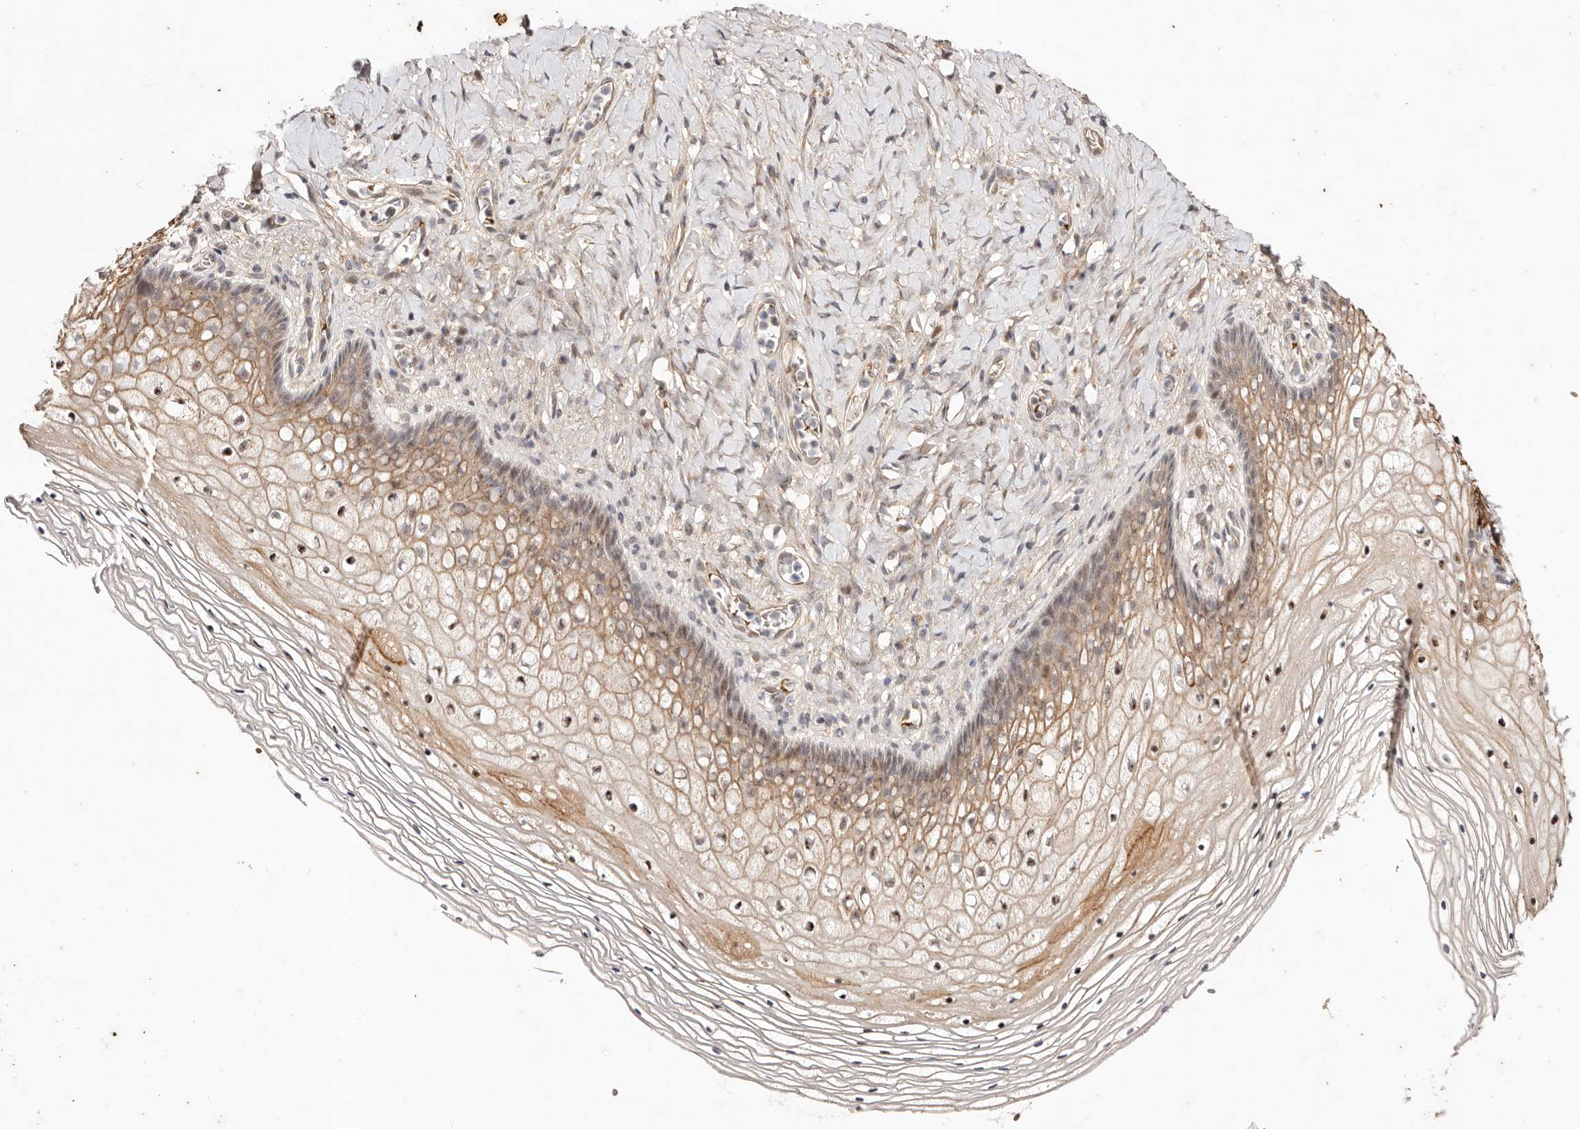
{"staining": {"intensity": "moderate", "quantity": "25%-75%", "location": "cytoplasmic/membranous,nuclear"}, "tissue": "vagina", "cell_type": "Squamous epithelial cells", "image_type": "normal", "snomed": [{"axis": "morphology", "description": "Normal tissue, NOS"}, {"axis": "topography", "description": "Vagina"}], "caption": "This histopathology image exhibits unremarkable vagina stained with IHC to label a protein in brown. The cytoplasmic/membranous,nuclear of squamous epithelial cells show moderate positivity for the protein. Nuclei are counter-stained blue.", "gene": "WRN", "patient": {"sex": "female", "age": 60}}